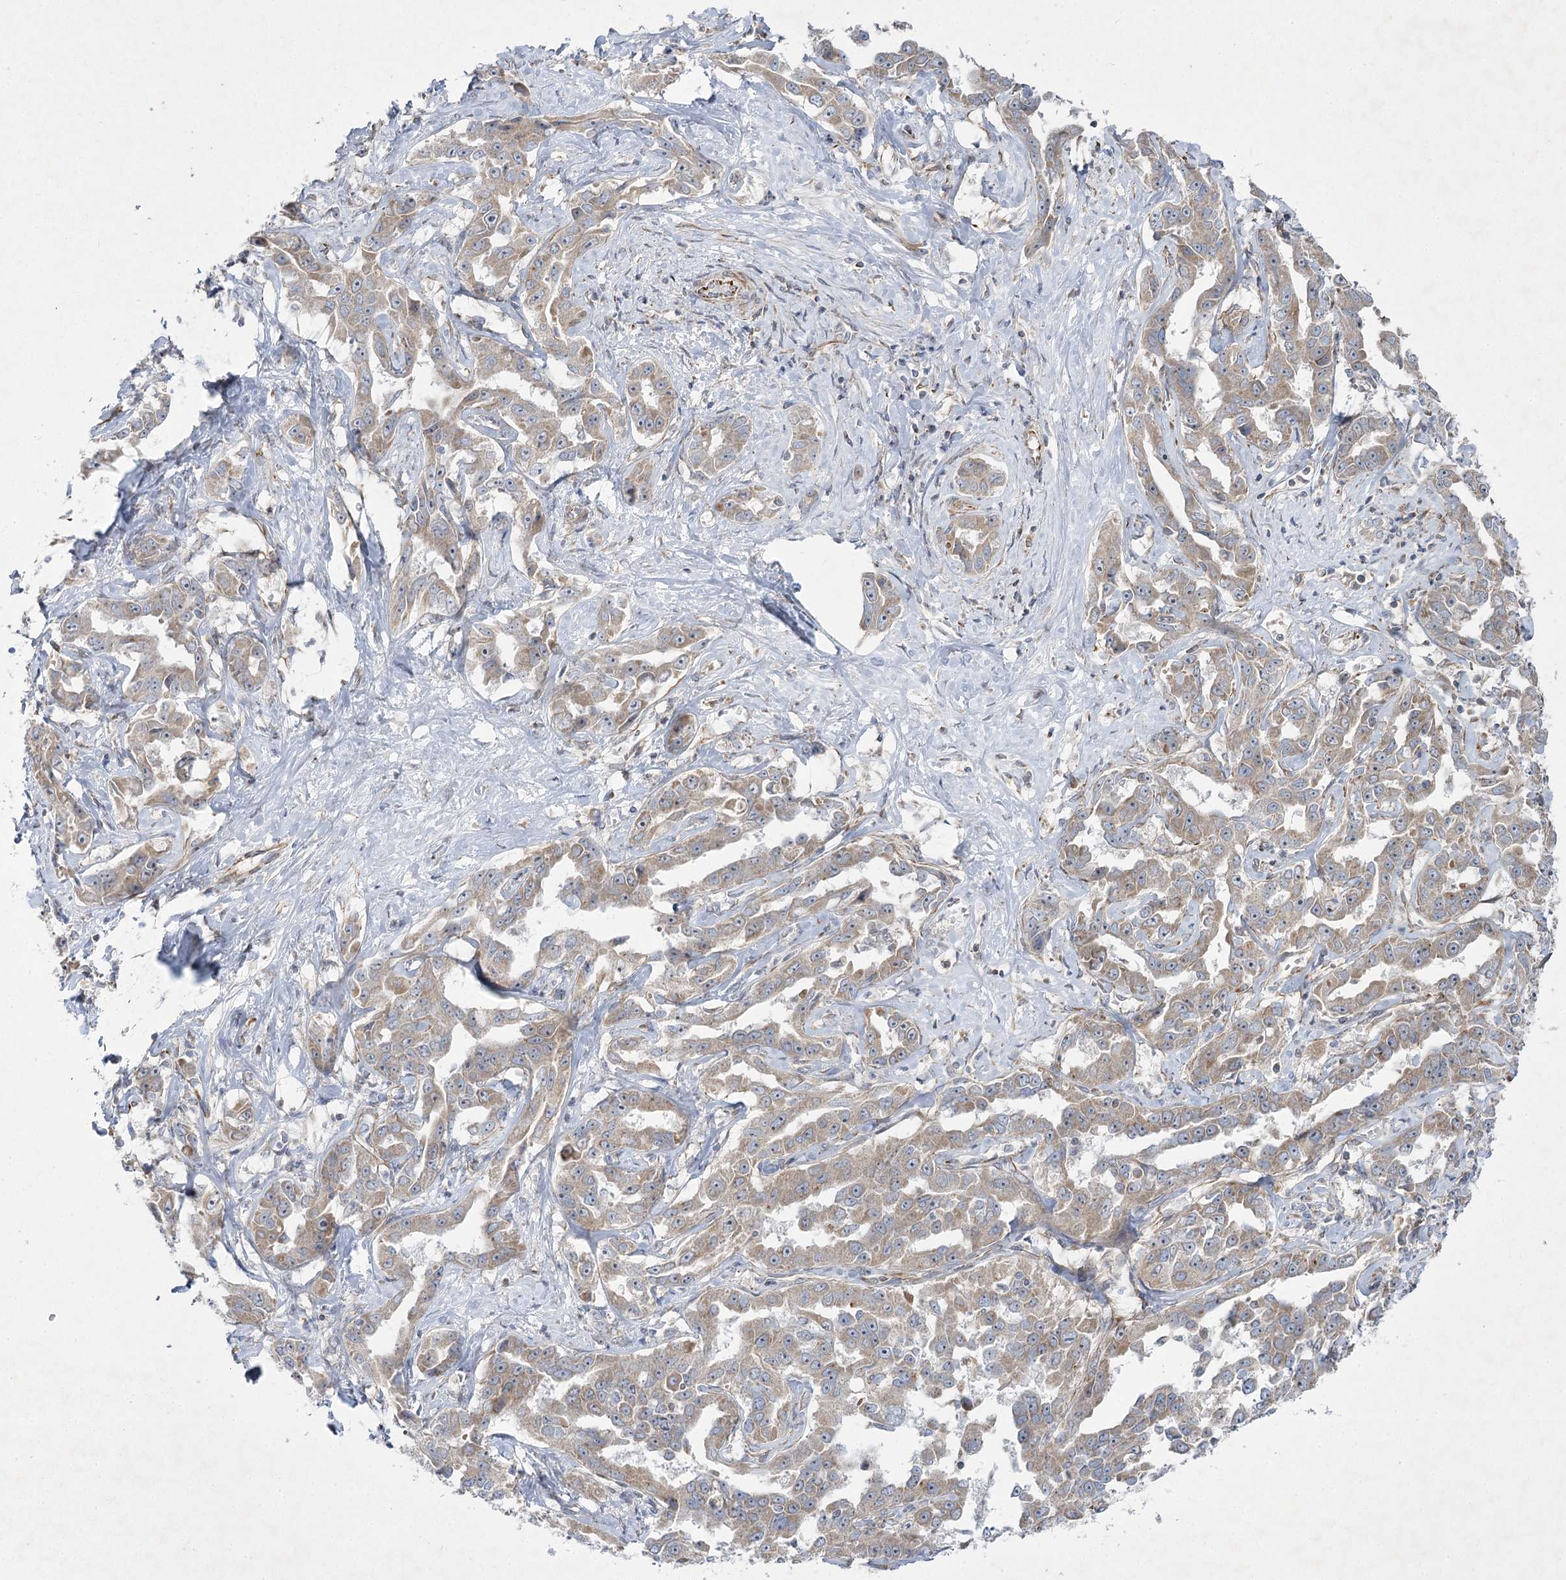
{"staining": {"intensity": "weak", "quantity": "25%-75%", "location": "cytoplasmic/membranous"}, "tissue": "liver cancer", "cell_type": "Tumor cells", "image_type": "cancer", "snomed": [{"axis": "morphology", "description": "Cholangiocarcinoma"}, {"axis": "topography", "description": "Liver"}], "caption": "About 25%-75% of tumor cells in liver cancer (cholangiocarcinoma) display weak cytoplasmic/membranous protein expression as visualized by brown immunohistochemical staining.", "gene": "KIAA0825", "patient": {"sex": "male", "age": 59}}